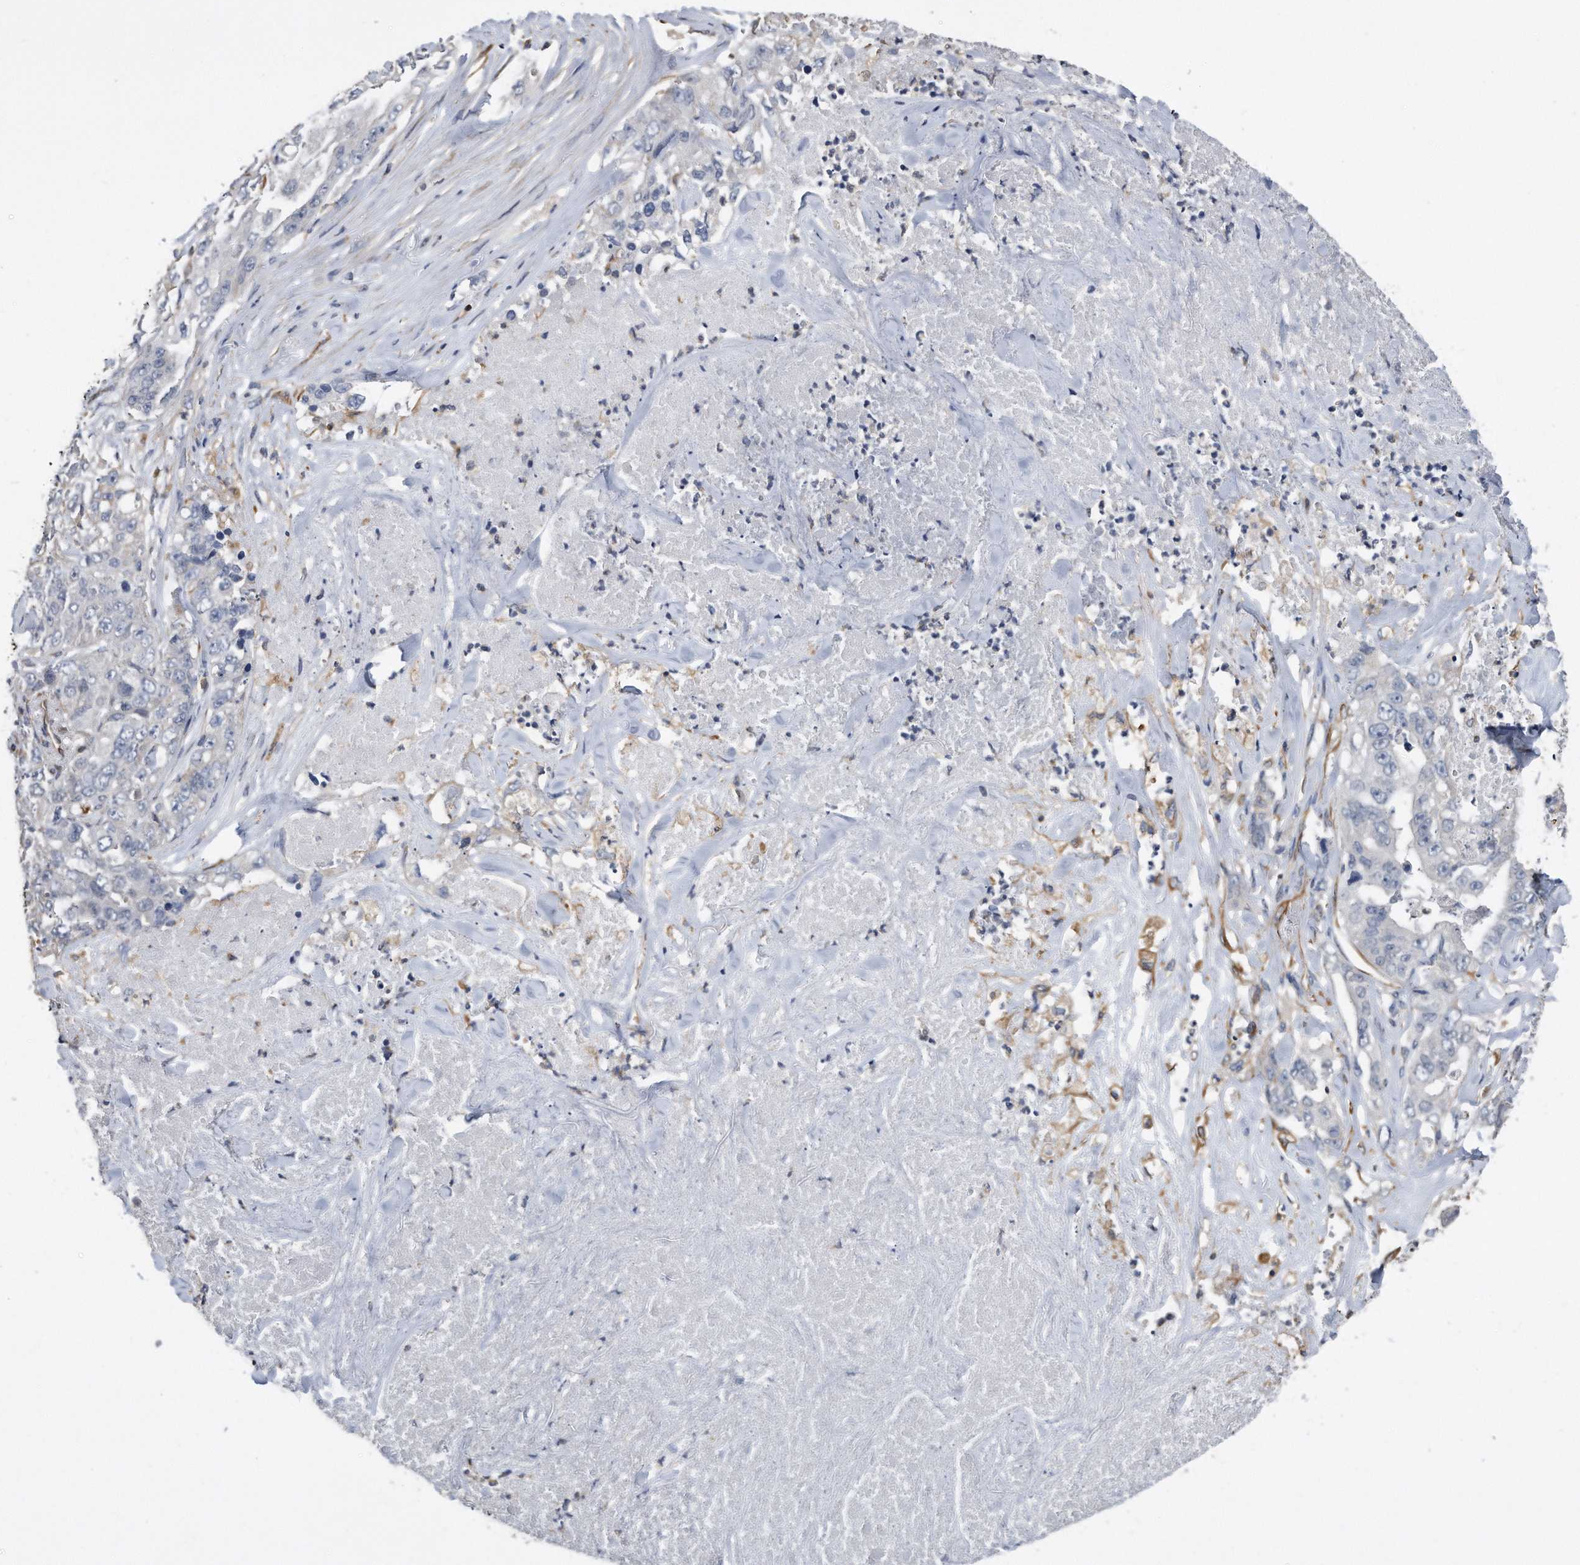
{"staining": {"intensity": "negative", "quantity": "none", "location": "none"}, "tissue": "lung cancer", "cell_type": "Tumor cells", "image_type": "cancer", "snomed": [{"axis": "morphology", "description": "Adenocarcinoma, NOS"}, {"axis": "topography", "description": "Lung"}], "caption": "DAB (3,3'-diaminobenzidine) immunohistochemical staining of human lung cancer (adenocarcinoma) reveals no significant staining in tumor cells.", "gene": "GPC1", "patient": {"sex": "female", "age": 51}}